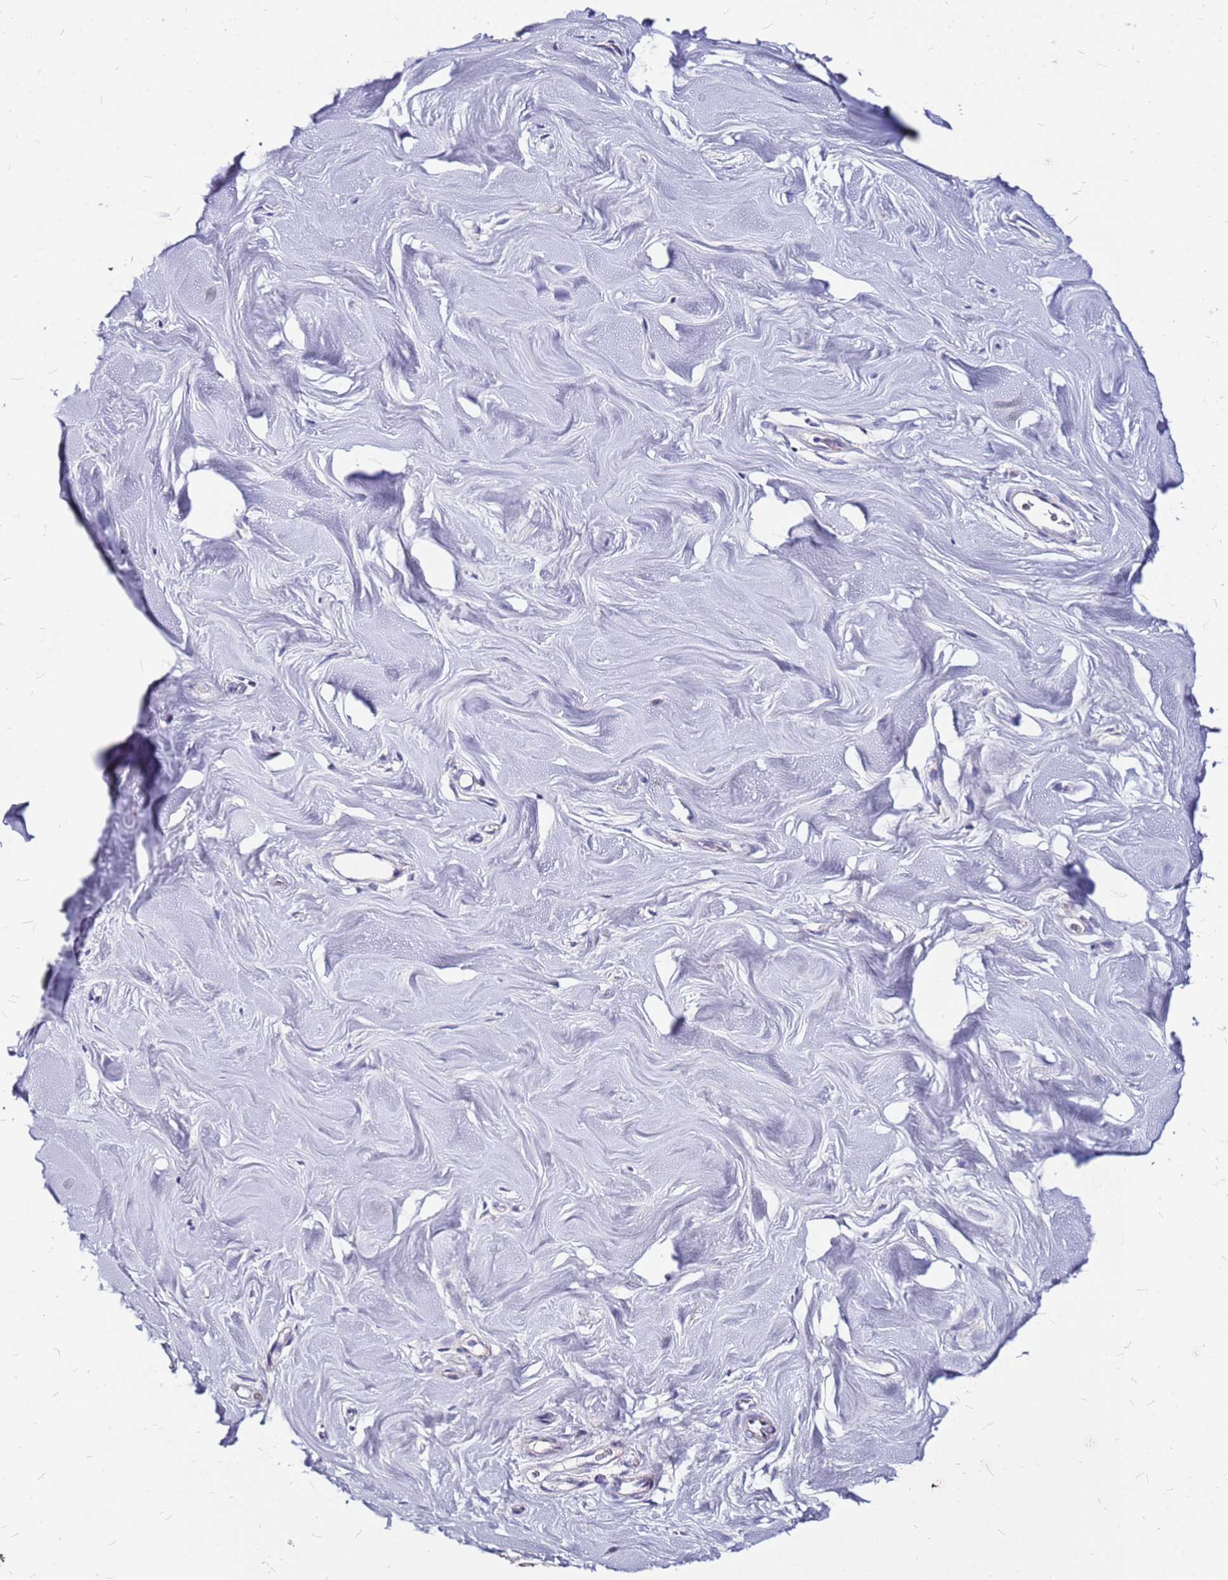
{"staining": {"intensity": "negative", "quantity": "none", "location": "none"}, "tissue": "adipose tissue", "cell_type": "Adipocytes", "image_type": "normal", "snomed": [{"axis": "morphology", "description": "Normal tissue, NOS"}, {"axis": "topography", "description": "Breast"}], "caption": "Immunohistochemical staining of unremarkable human adipose tissue exhibits no significant positivity in adipocytes. (Immunohistochemistry, brightfield microscopy, high magnification).", "gene": "CASD1", "patient": {"sex": "female", "age": 26}}